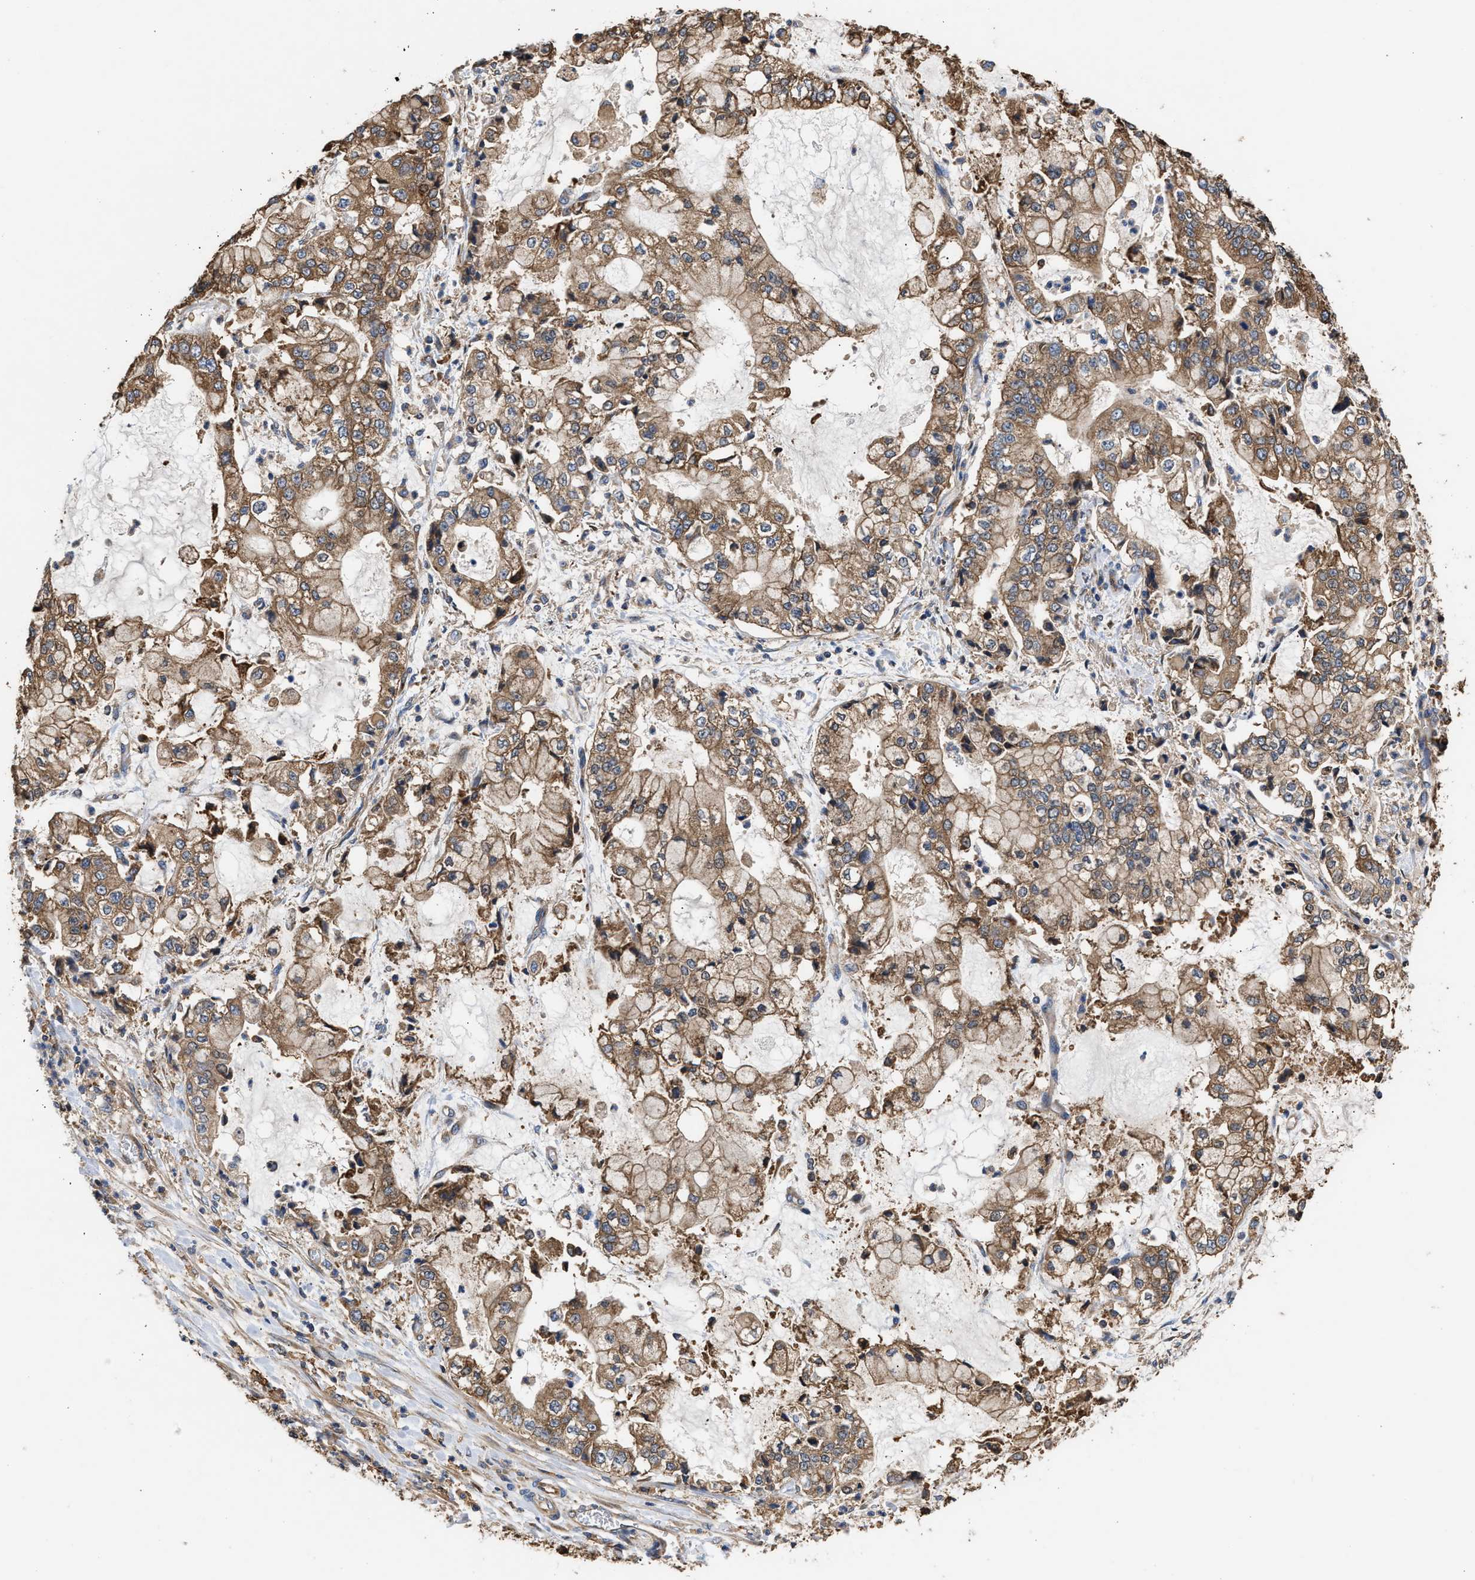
{"staining": {"intensity": "moderate", "quantity": ">75%", "location": "cytoplasmic/membranous"}, "tissue": "stomach cancer", "cell_type": "Tumor cells", "image_type": "cancer", "snomed": [{"axis": "morphology", "description": "Adenocarcinoma, NOS"}, {"axis": "topography", "description": "Stomach"}], "caption": "The photomicrograph shows staining of stomach cancer, revealing moderate cytoplasmic/membranous protein expression (brown color) within tumor cells.", "gene": "KLB", "patient": {"sex": "male", "age": 76}}